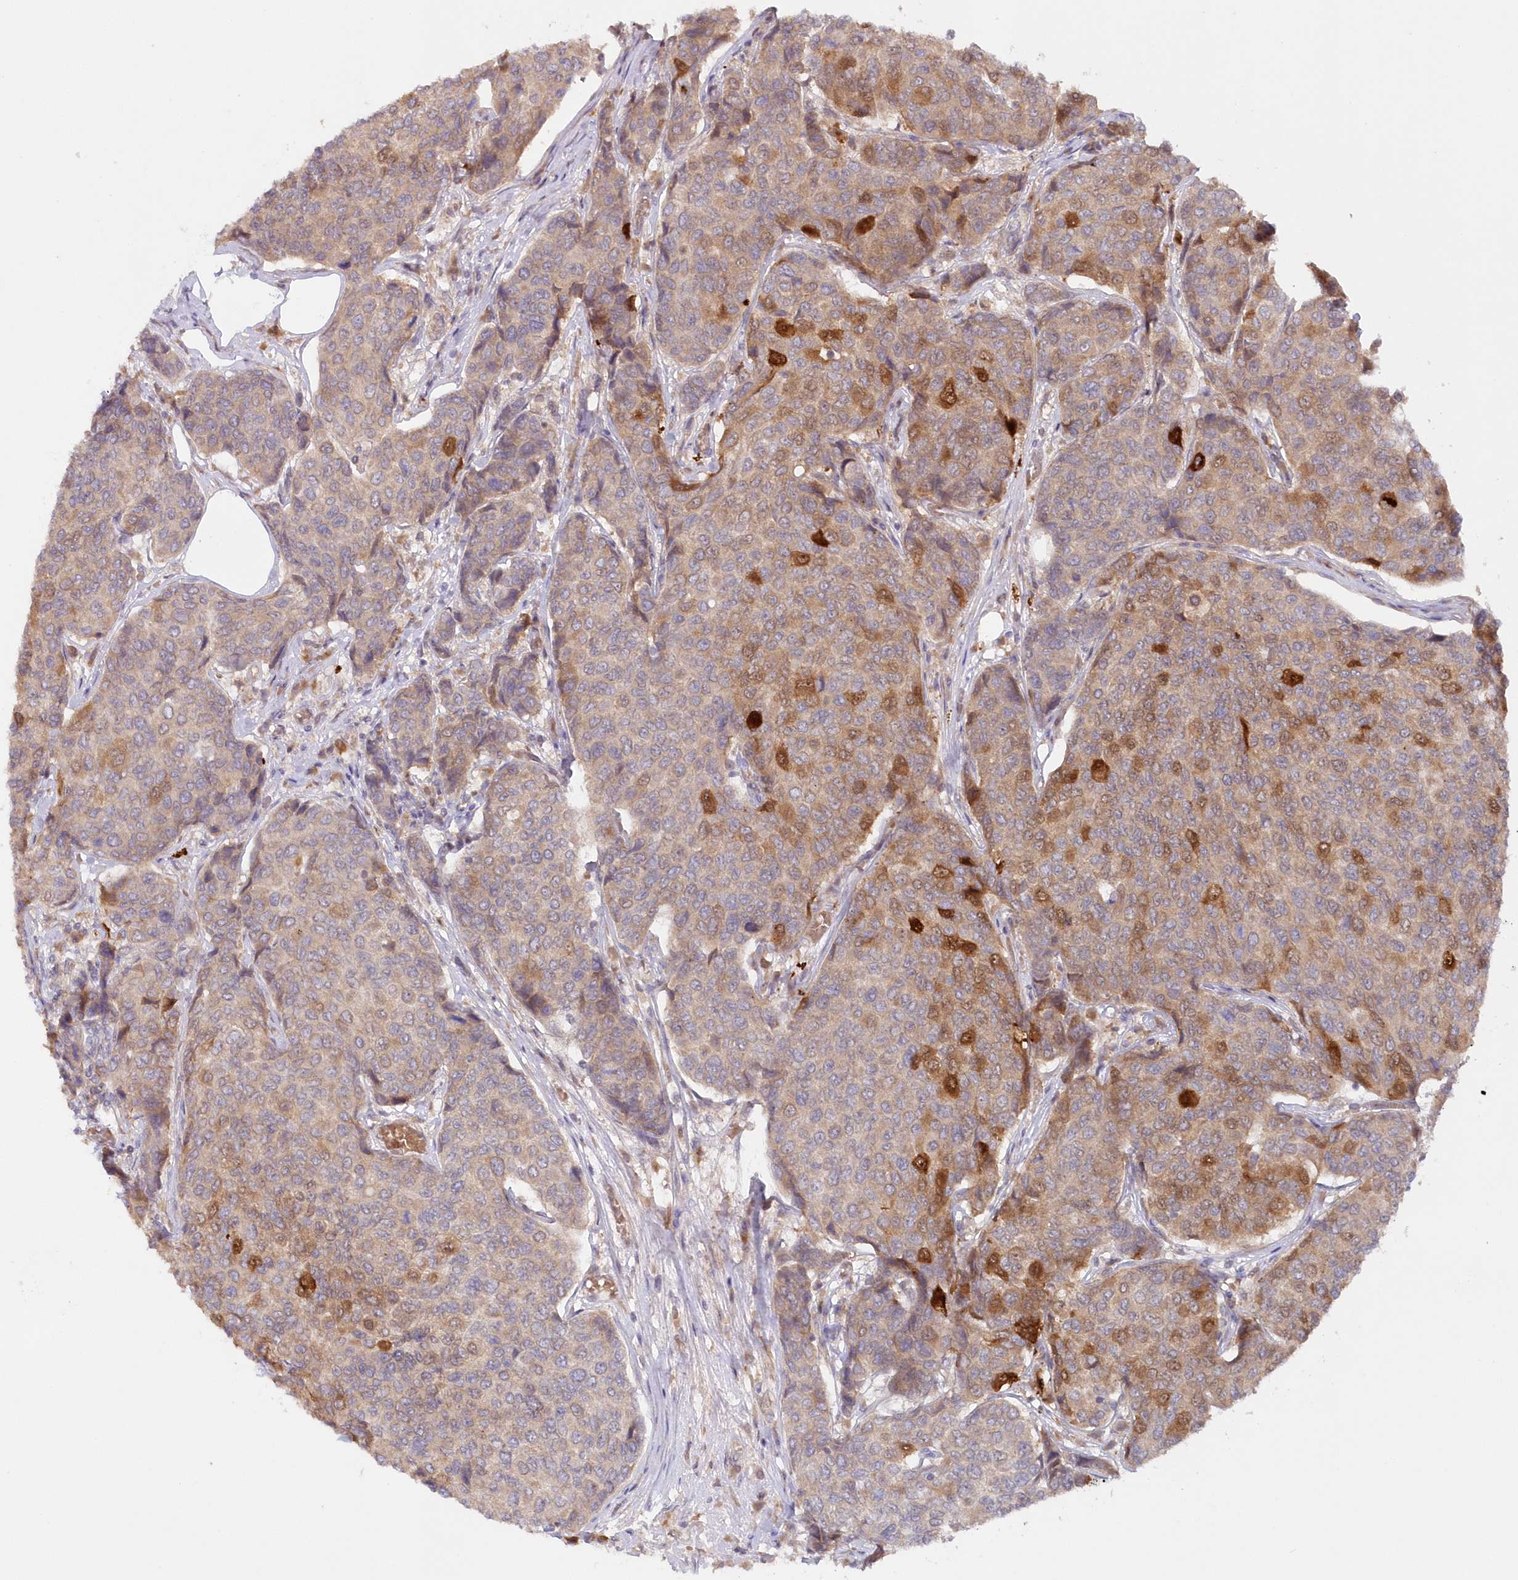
{"staining": {"intensity": "strong", "quantity": "<25%", "location": "cytoplasmic/membranous,nuclear"}, "tissue": "breast cancer", "cell_type": "Tumor cells", "image_type": "cancer", "snomed": [{"axis": "morphology", "description": "Duct carcinoma"}, {"axis": "topography", "description": "Breast"}], "caption": "Human breast cancer stained for a protein (brown) shows strong cytoplasmic/membranous and nuclear positive staining in about <25% of tumor cells.", "gene": "GBE1", "patient": {"sex": "female", "age": 55}}